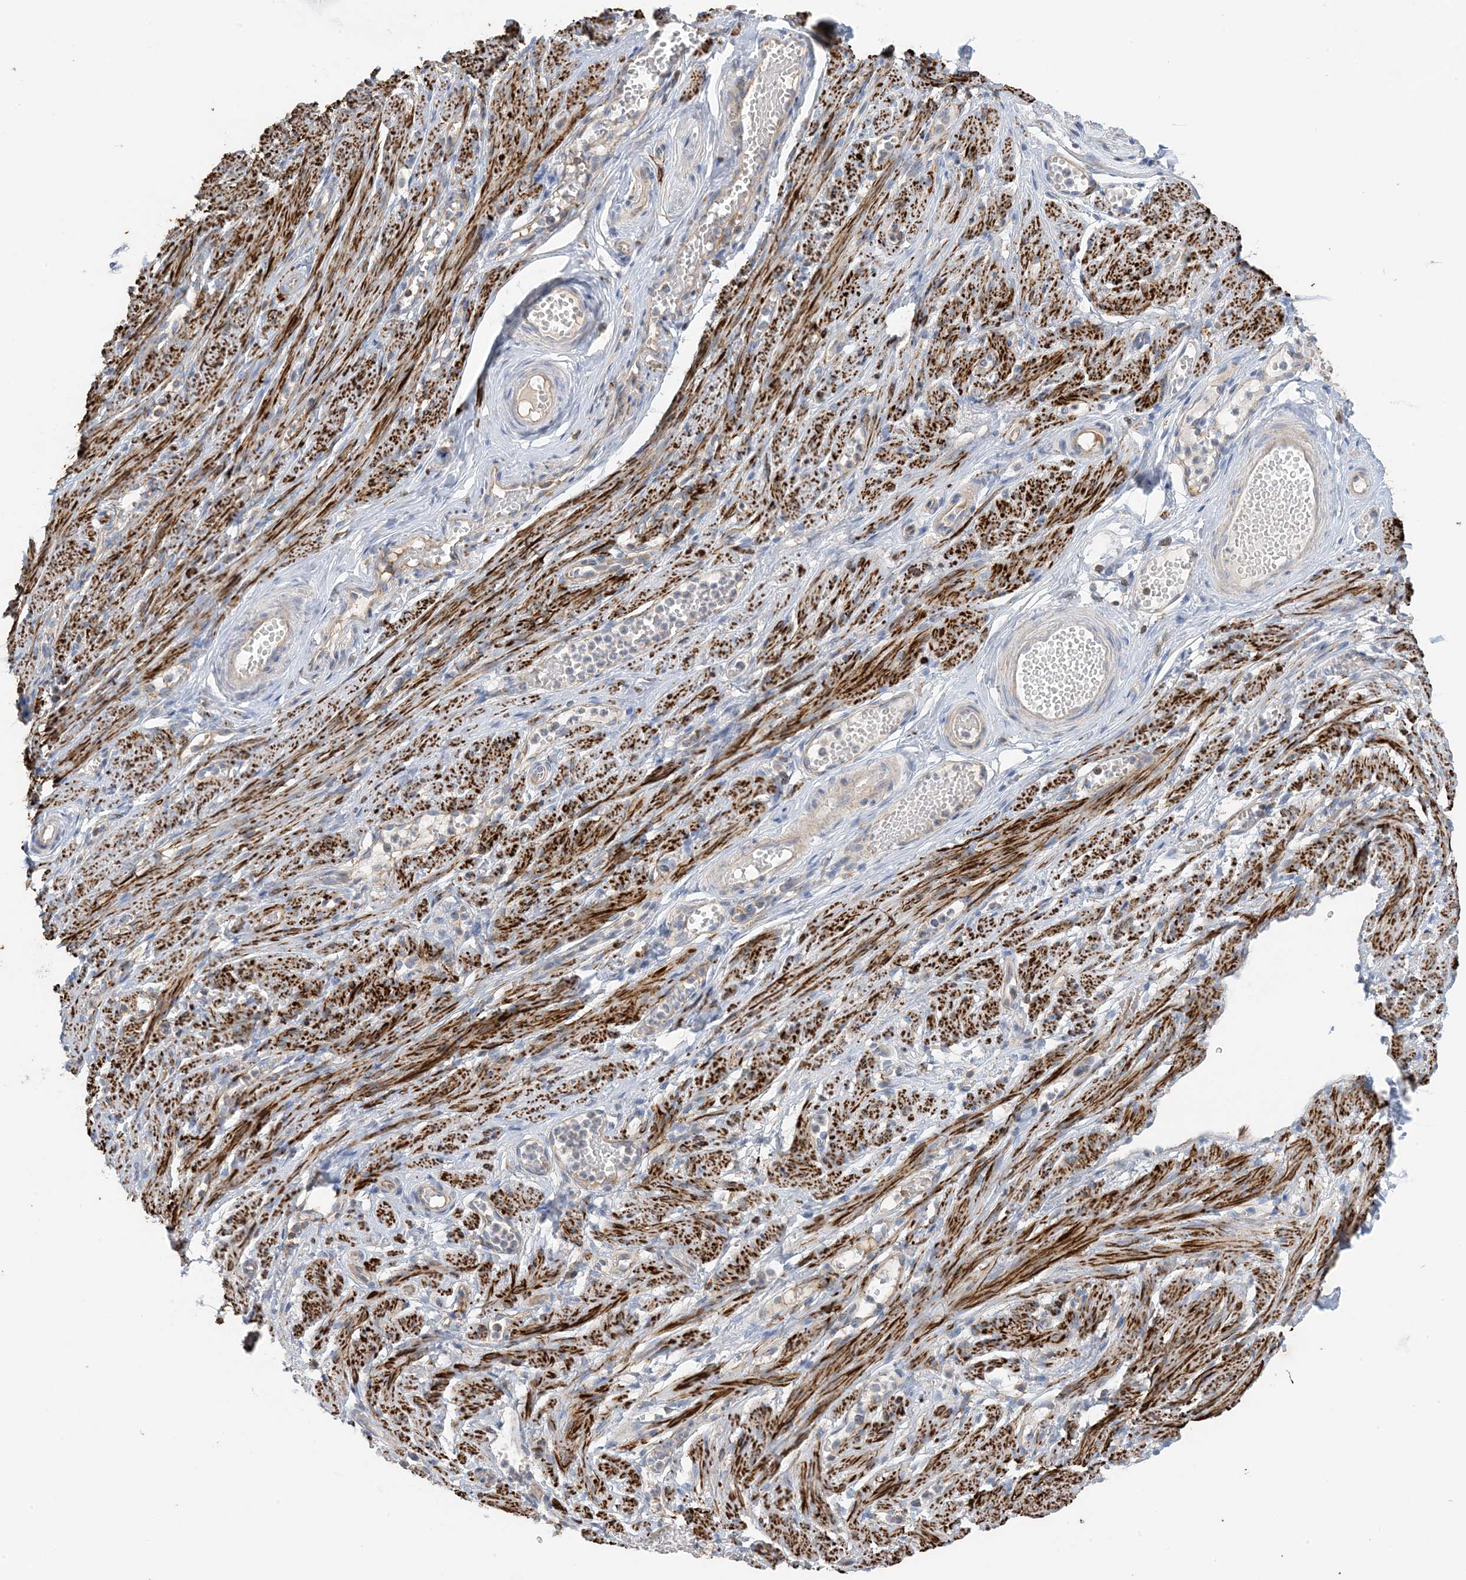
{"staining": {"intensity": "negative", "quantity": "none", "location": "none"}, "tissue": "adipose tissue", "cell_type": "Adipocytes", "image_type": "normal", "snomed": [{"axis": "morphology", "description": "Normal tissue, NOS"}, {"axis": "topography", "description": "Smooth muscle"}, {"axis": "topography", "description": "Peripheral nerve tissue"}], "caption": "An immunohistochemistry (IHC) photomicrograph of benign adipose tissue is shown. There is no staining in adipocytes of adipose tissue.", "gene": "CALHM5", "patient": {"sex": "female", "age": 39}}